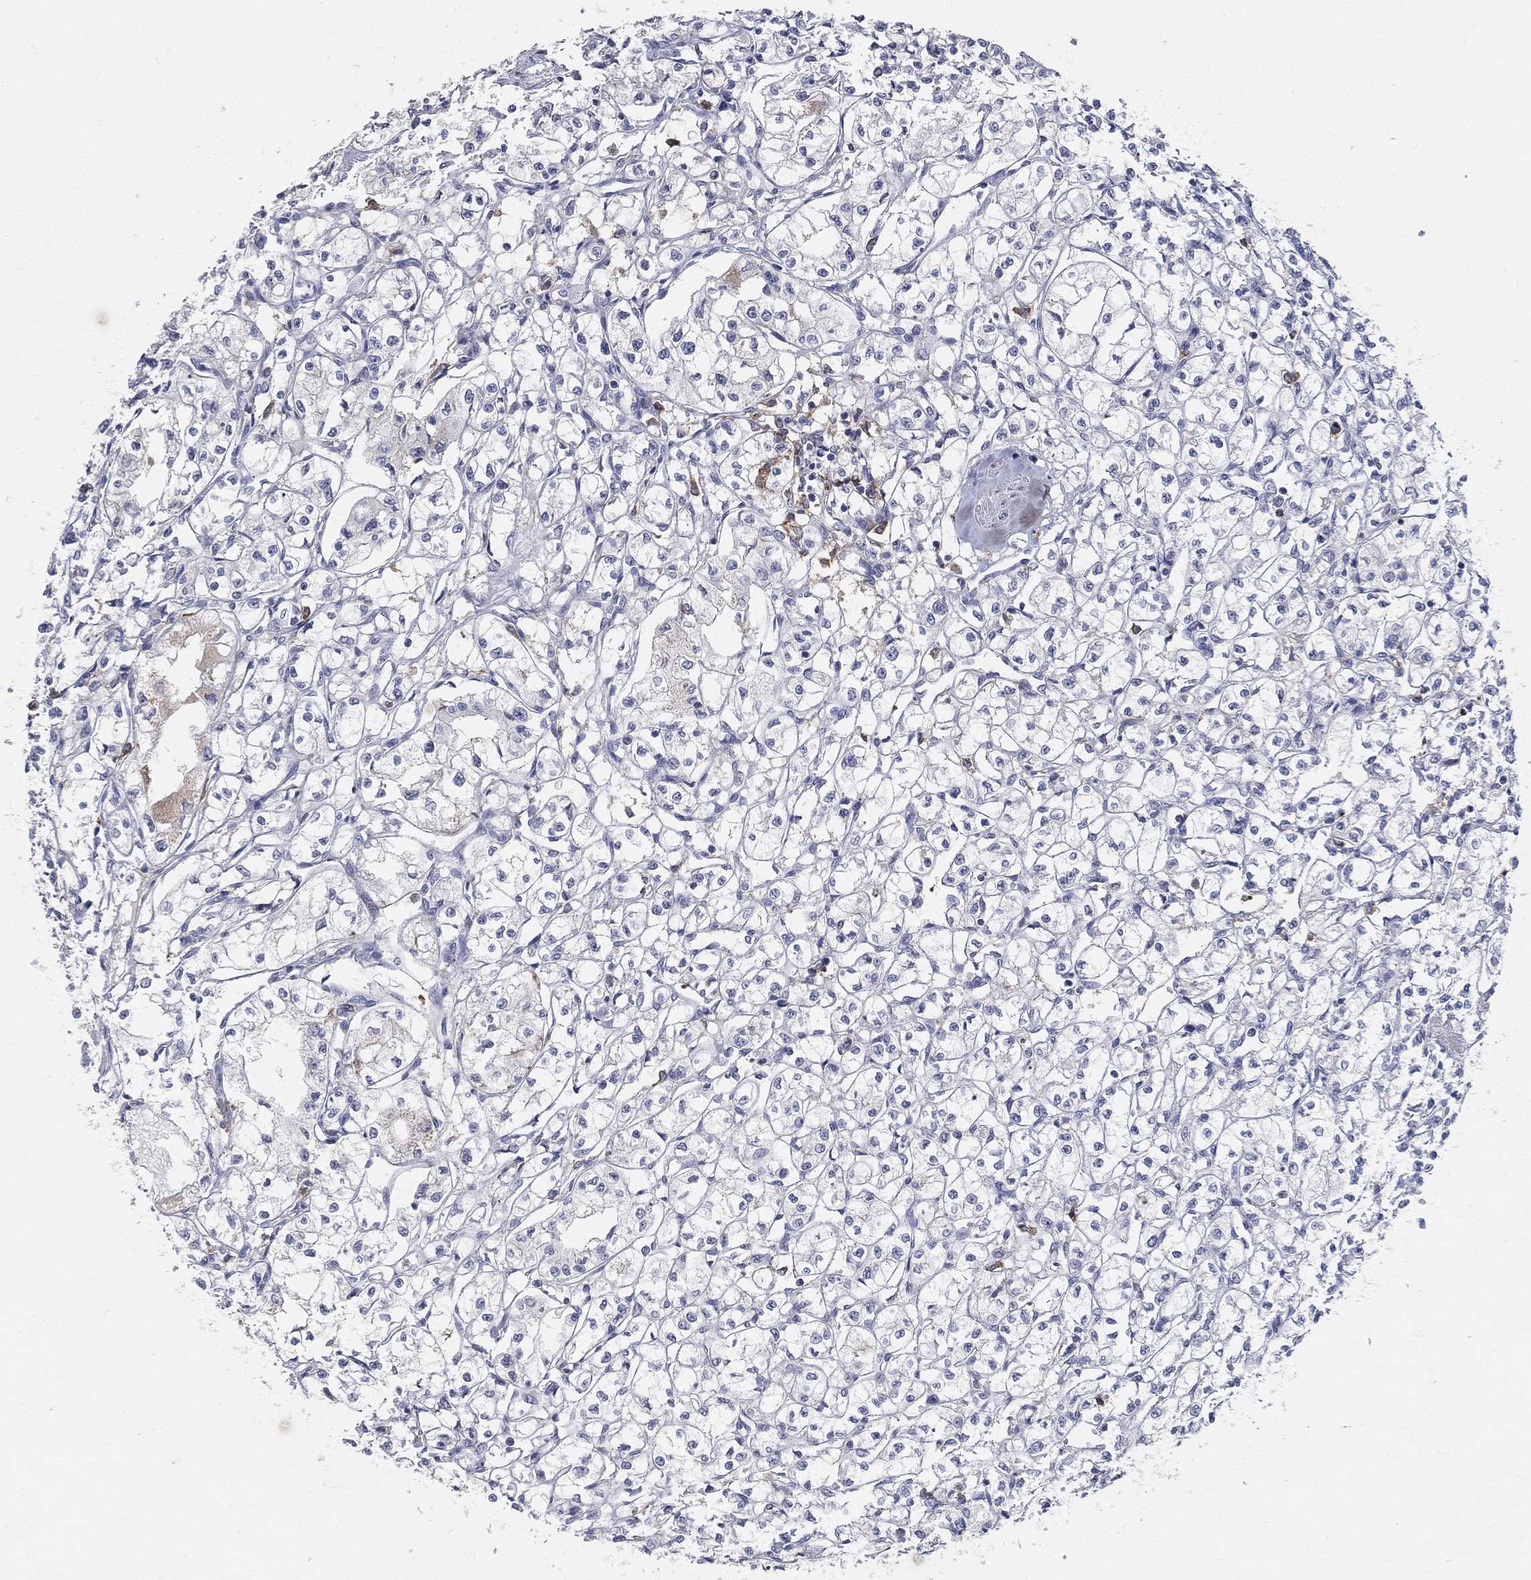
{"staining": {"intensity": "negative", "quantity": "none", "location": "none"}, "tissue": "renal cancer", "cell_type": "Tumor cells", "image_type": "cancer", "snomed": [{"axis": "morphology", "description": "Adenocarcinoma, NOS"}, {"axis": "topography", "description": "Kidney"}], "caption": "A high-resolution image shows IHC staining of renal adenocarcinoma, which displays no significant positivity in tumor cells.", "gene": "CD33", "patient": {"sex": "male", "age": 56}}